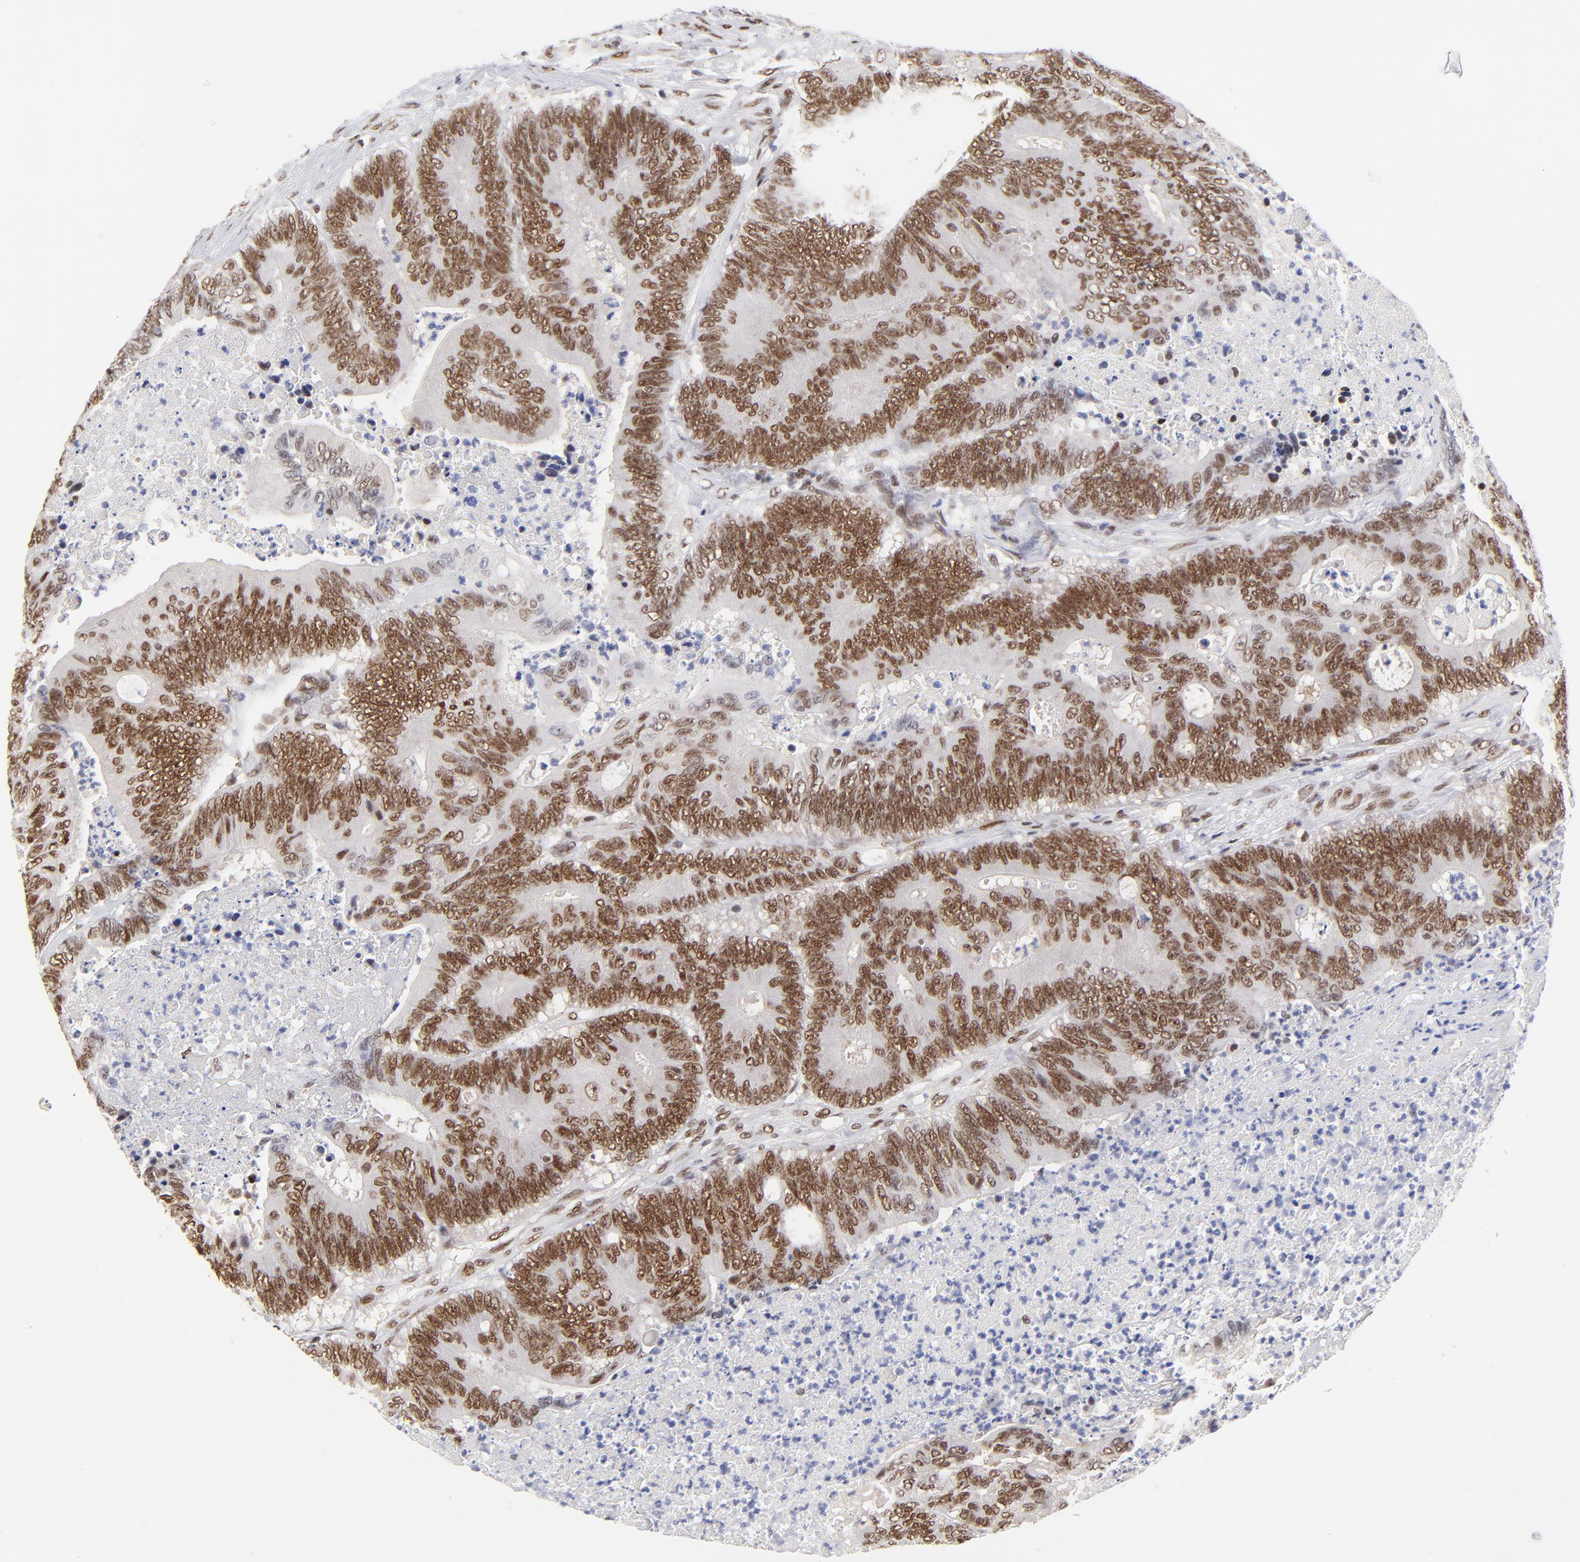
{"staining": {"intensity": "strong", "quantity": ">75%", "location": "nuclear"}, "tissue": "colorectal cancer", "cell_type": "Tumor cells", "image_type": "cancer", "snomed": [{"axis": "morphology", "description": "Adenocarcinoma, NOS"}, {"axis": "topography", "description": "Colon"}], "caption": "Approximately >75% of tumor cells in colorectal cancer exhibit strong nuclear protein positivity as visualized by brown immunohistochemical staining.", "gene": "ZMYM3", "patient": {"sex": "male", "age": 65}}